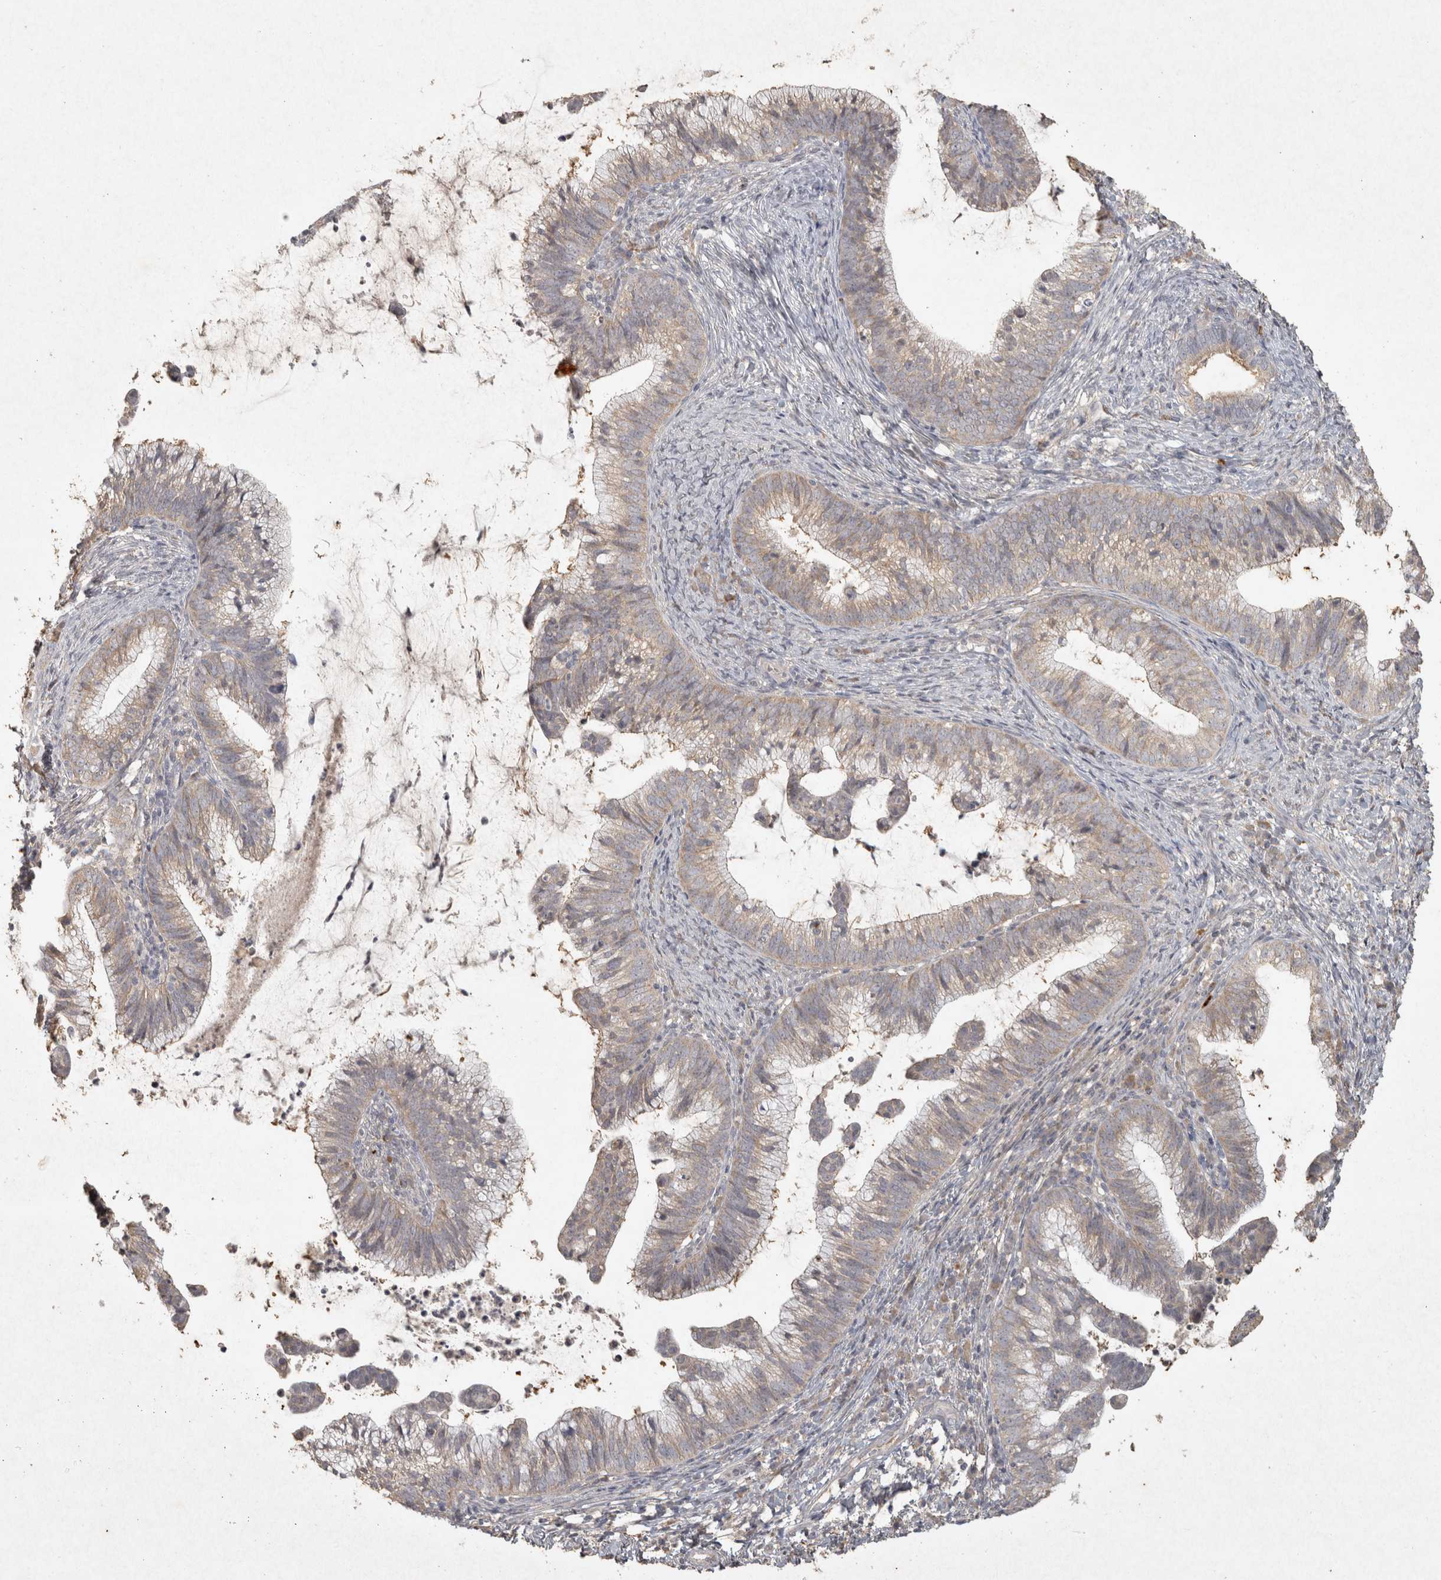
{"staining": {"intensity": "weak", "quantity": "<25%", "location": "cytoplasmic/membranous"}, "tissue": "cervical cancer", "cell_type": "Tumor cells", "image_type": "cancer", "snomed": [{"axis": "morphology", "description": "Adenocarcinoma, NOS"}, {"axis": "topography", "description": "Cervix"}], "caption": "An IHC image of cervical cancer is shown. There is no staining in tumor cells of cervical cancer. (DAB immunohistochemistry (IHC) with hematoxylin counter stain).", "gene": "OSTN", "patient": {"sex": "female", "age": 36}}